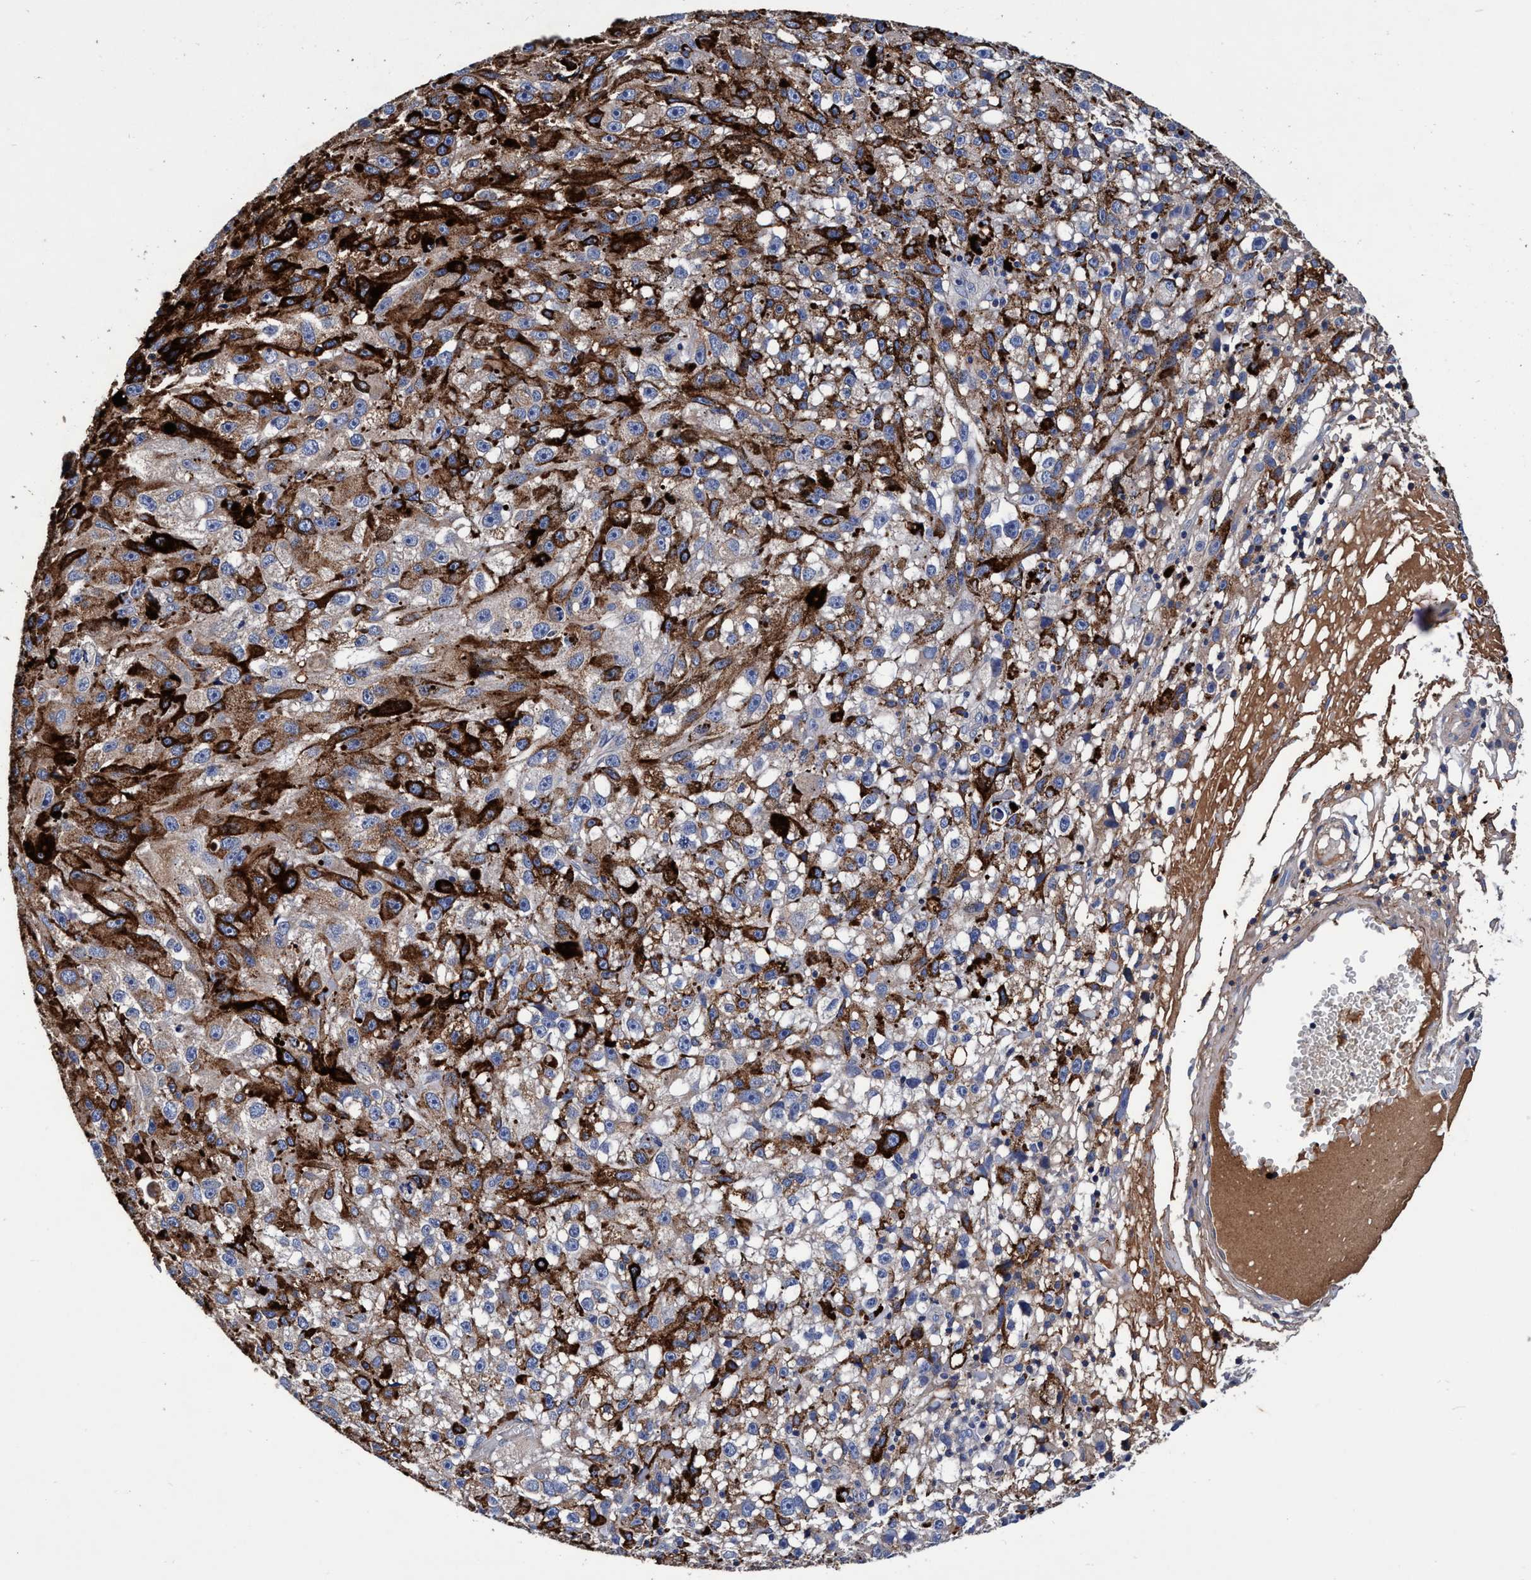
{"staining": {"intensity": "moderate", "quantity": "<25%", "location": "cytoplasmic/membranous"}, "tissue": "melanoma", "cell_type": "Tumor cells", "image_type": "cancer", "snomed": [{"axis": "morphology", "description": "Malignant melanoma, NOS"}, {"axis": "topography", "description": "Skin"}], "caption": "Malignant melanoma stained for a protein demonstrates moderate cytoplasmic/membranous positivity in tumor cells. (DAB (3,3'-diaminobenzidine) IHC, brown staining for protein, blue staining for nuclei).", "gene": "RNF208", "patient": {"sex": "female", "age": 104}}